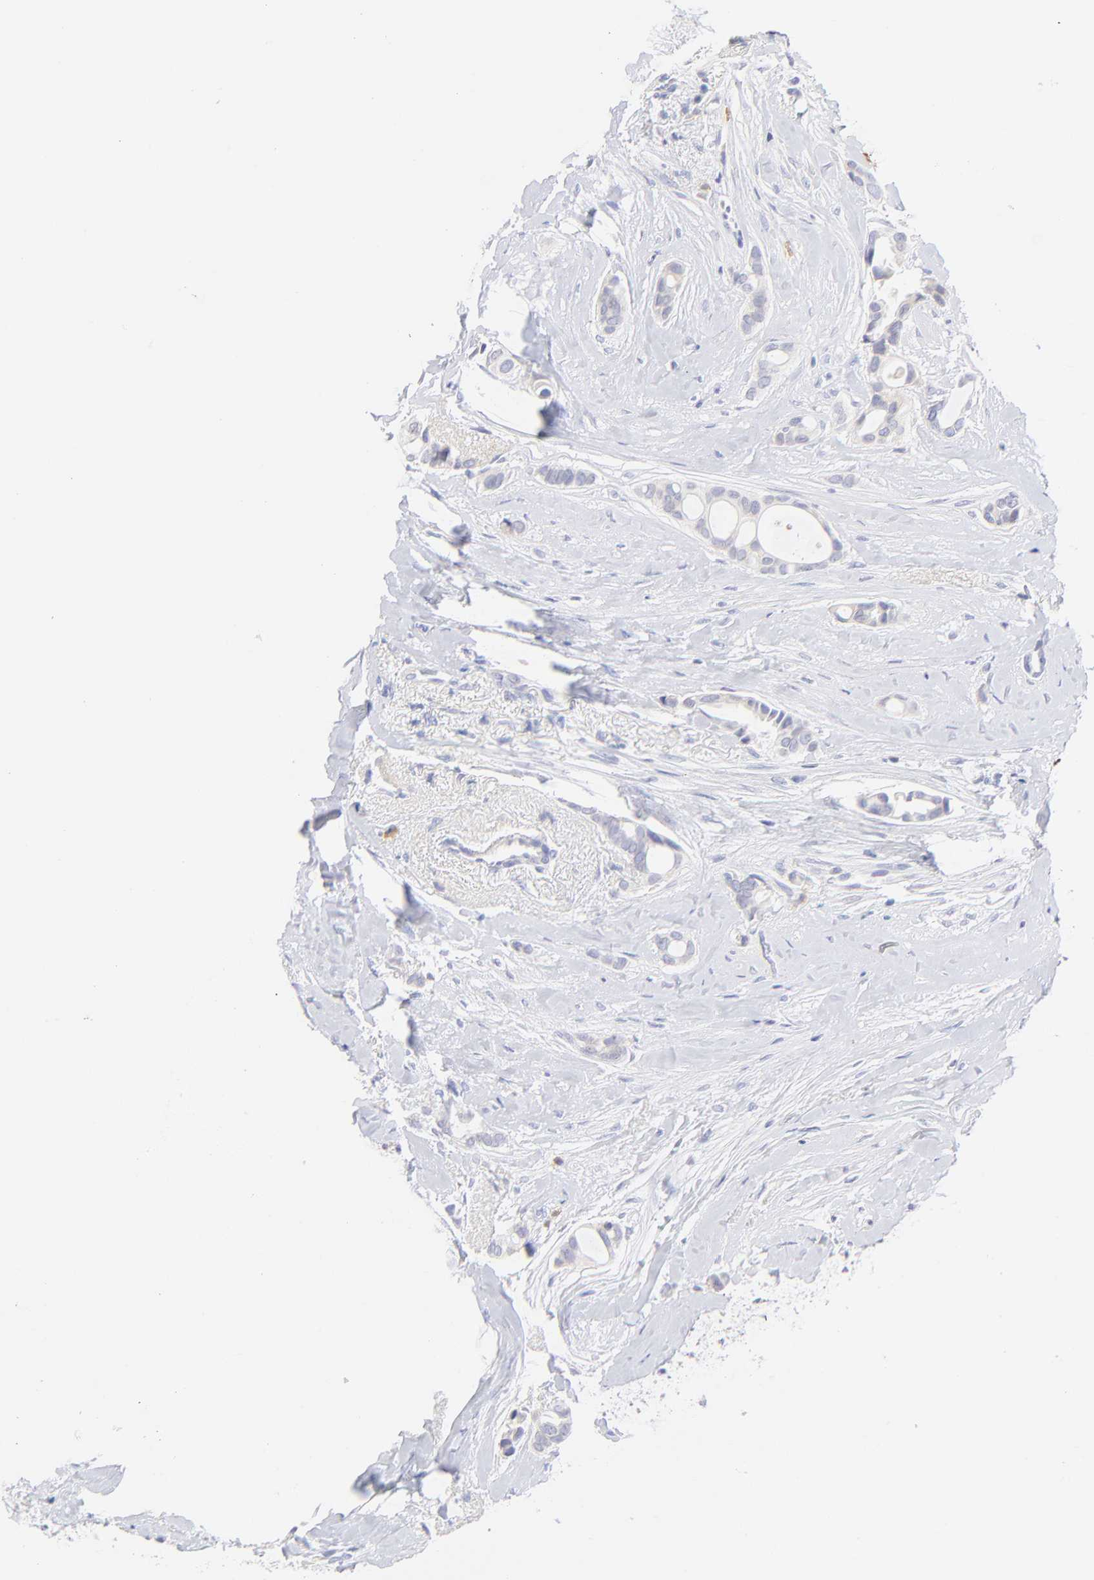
{"staining": {"intensity": "negative", "quantity": "none", "location": "none"}, "tissue": "breast cancer", "cell_type": "Tumor cells", "image_type": "cancer", "snomed": [{"axis": "morphology", "description": "Duct carcinoma"}, {"axis": "topography", "description": "Breast"}], "caption": "Tumor cells show no significant positivity in intraductal carcinoma (breast).", "gene": "EBP", "patient": {"sex": "female", "age": 54}}